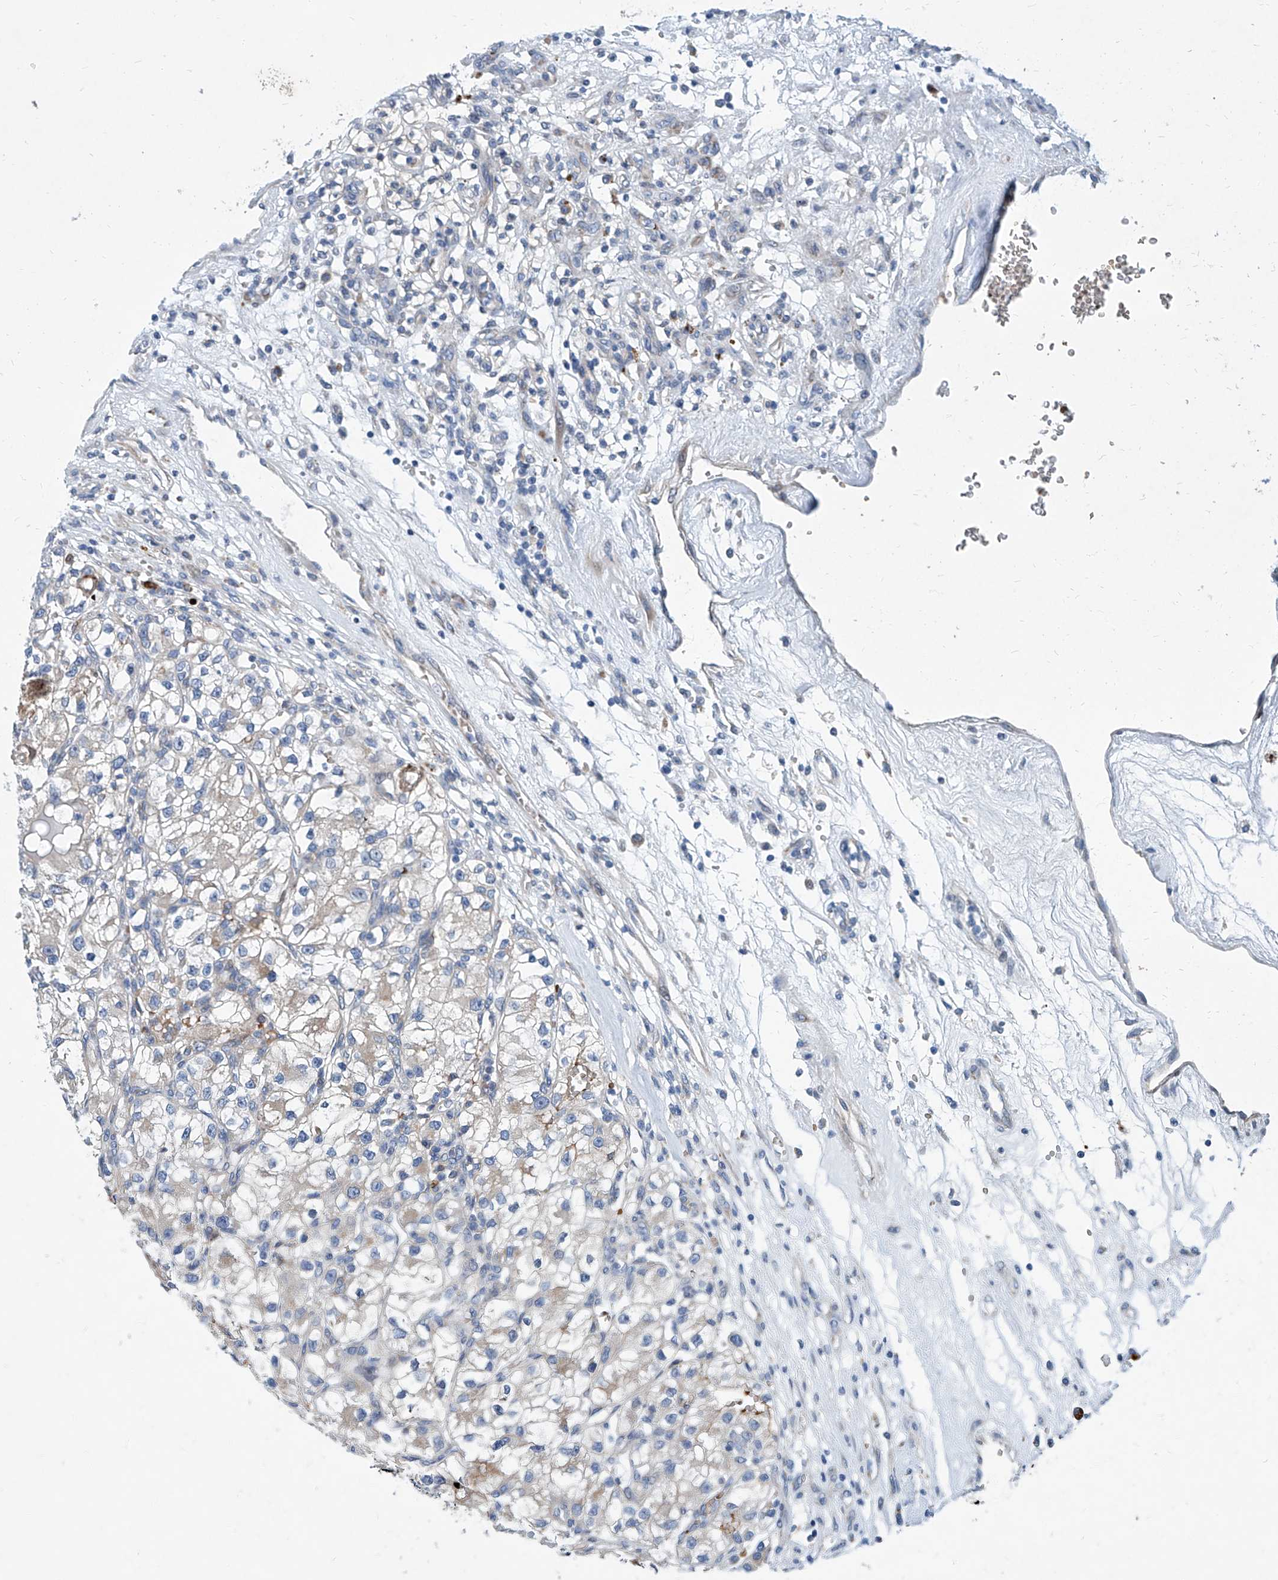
{"staining": {"intensity": "strong", "quantity": "<25%", "location": "cytoplasmic/membranous"}, "tissue": "renal cancer", "cell_type": "Tumor cells", "image_type": "cancer", "snomed": [{"axis": "morphology", "description": "Adenocarcinoma, NOS"}, {"axis": "topography", "description": "Kidney"}], "caption": "This is an image of immunohistochemistry staining of renal cancer (adenocarcinoma), which shows strong staining in the cytoplasmic/membranous of tumor cells.", "gene": "FPR2", "patient": {"sex": "female", "age": 57}}